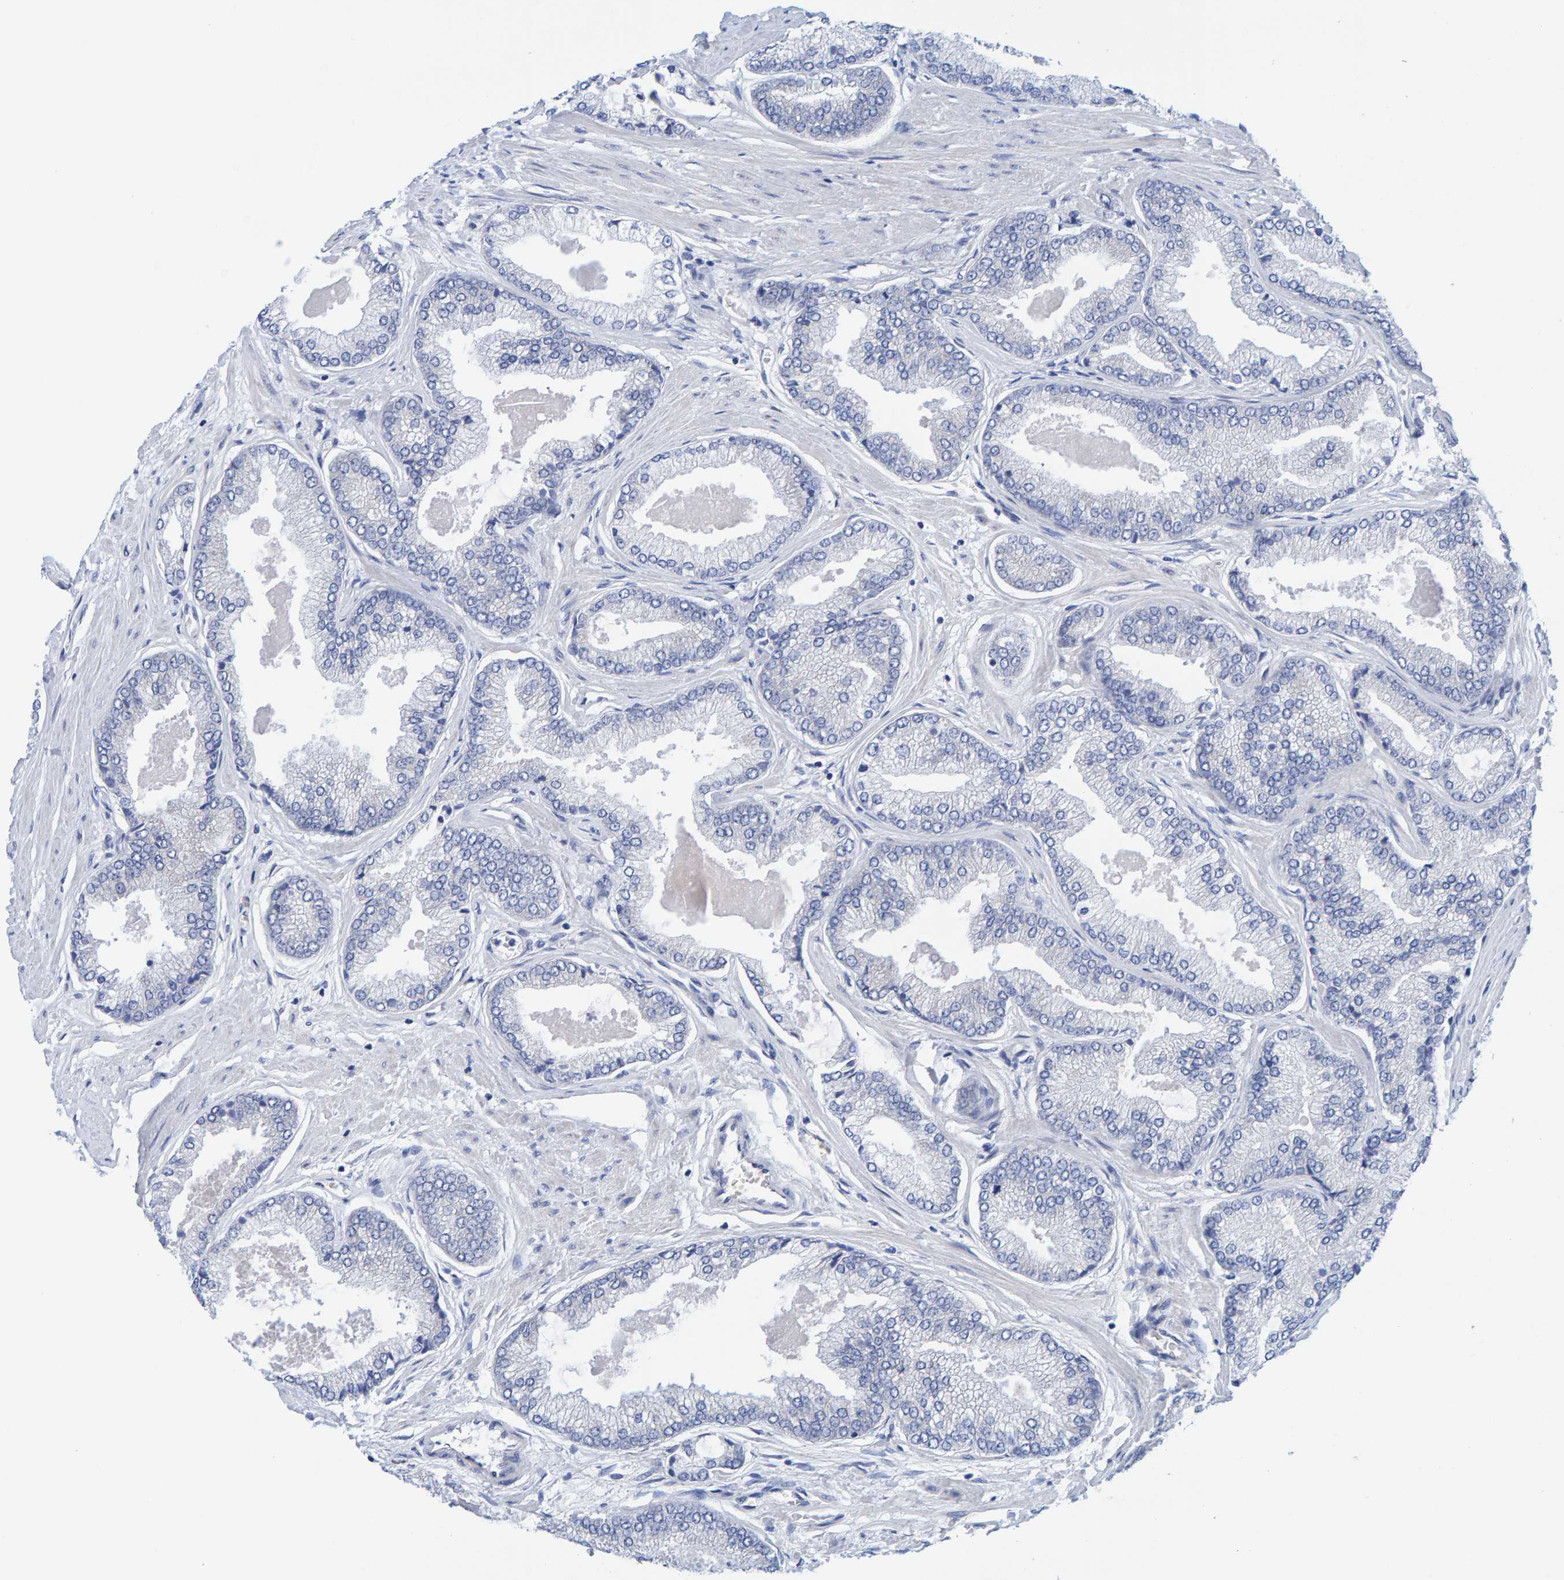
{"staining": {"intensity": "negative", "quantity": "none", "location": "none"}, "tissue": "prostate cancer", "cell_type": "Tumor cells", "image_type": "cancer", "snomed": [{"axis": "morphology", "description": "Adenocarcinoma, High grade"}, {"axis": "topography", "description": "Prostate"}], "caption": "This is an IHC image of human prostate cancer. There is no staining in tumor cells.", "gene": "CDK5RAP3", "patient": {"sex": "male", "age": 61}}